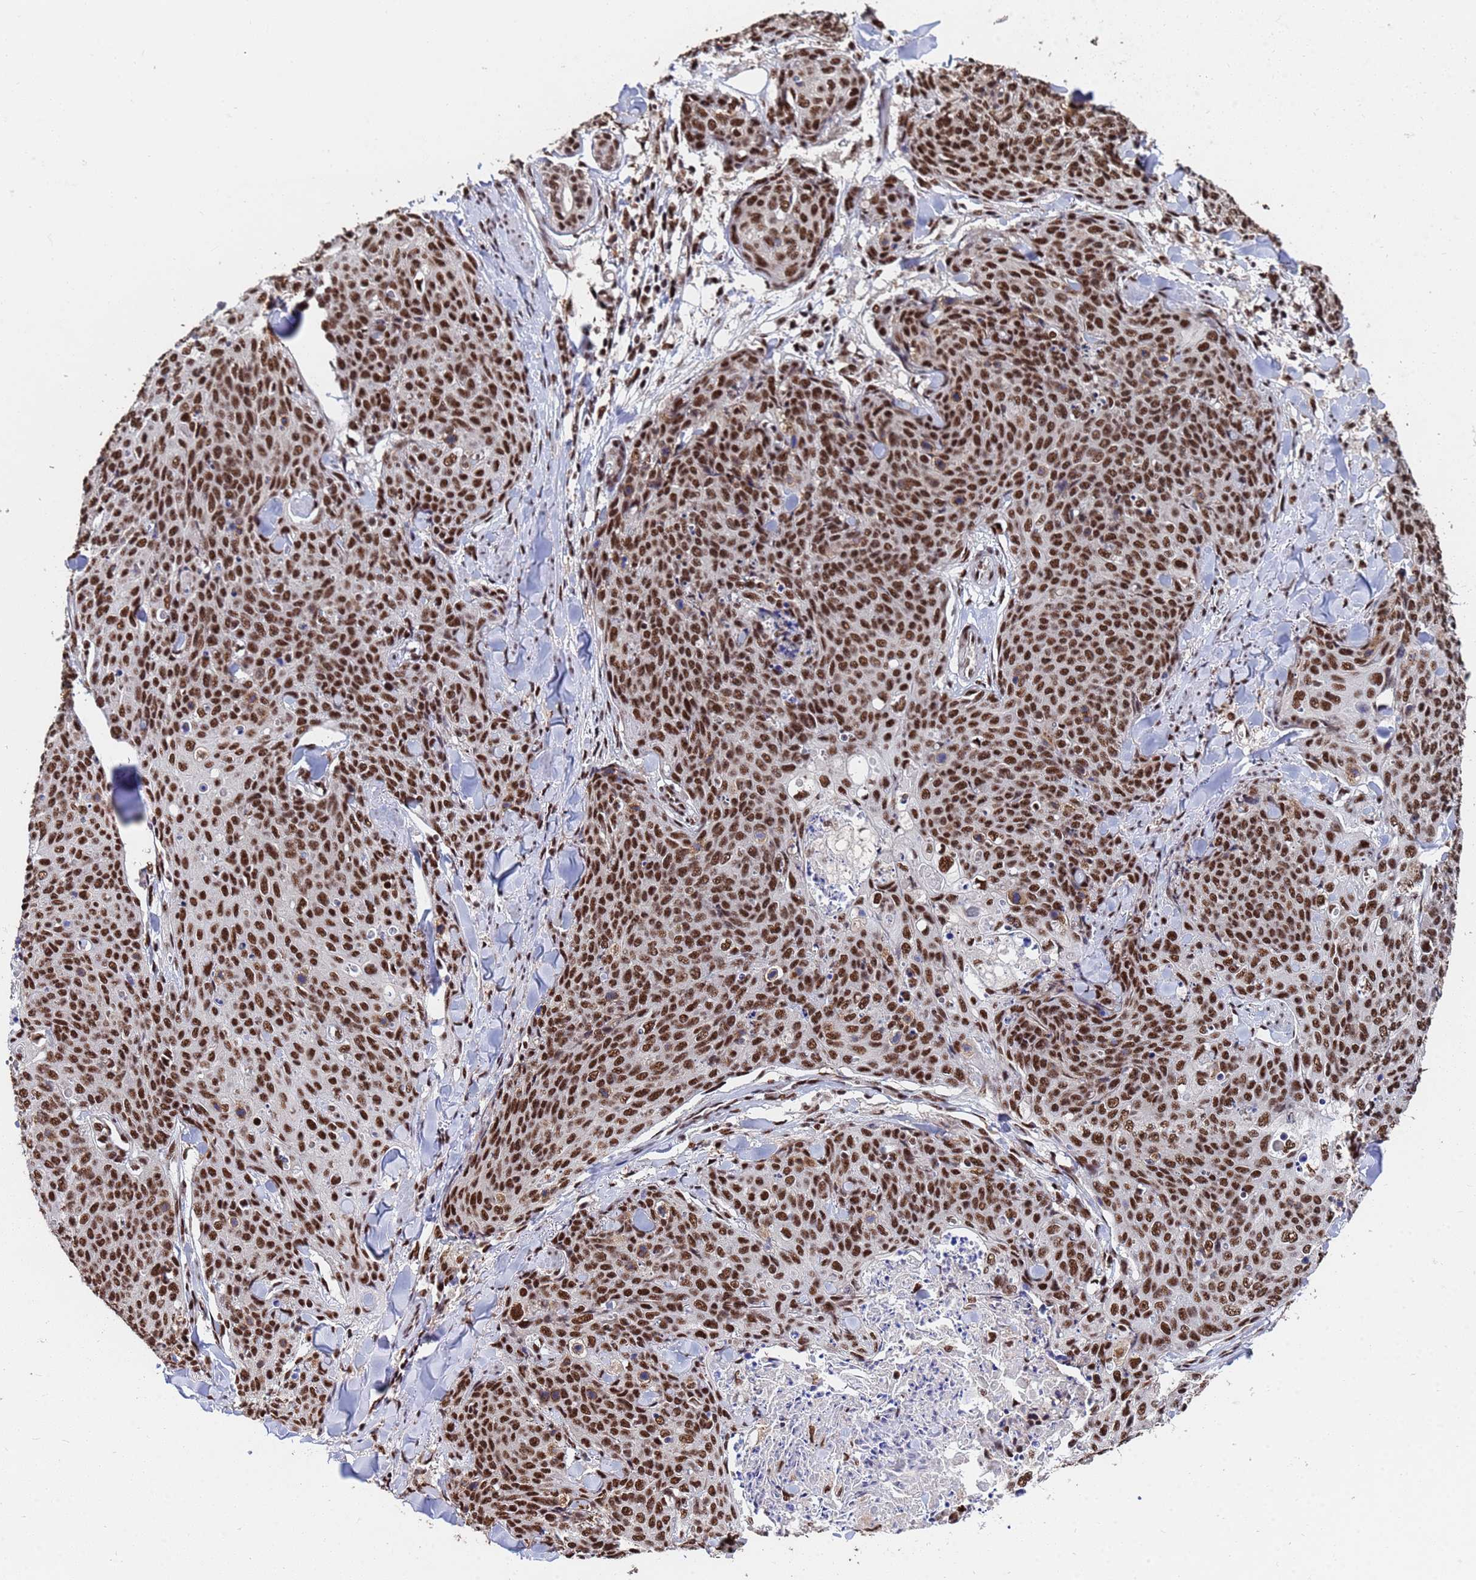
{"staining": {"intensity": "strong", "quantity": ">75%", "location": "nuclear"}, "tissue": "skin cancer", "cell_type": "Tumor cells", "image_type": "cancer", "snomed": [{"axis": "morphology", "description": "Squamous cell carcinoma, NOS"}, {"axis": "topography", "description": "Skin"}, {"axis": "topography", "description": "Vulva"}], "caption": "Skin cancer stained with a protein marker displays strong staining in tumor cells.", "gene": "SF3B2", "patient": {"sex": "female", "age": 85}}